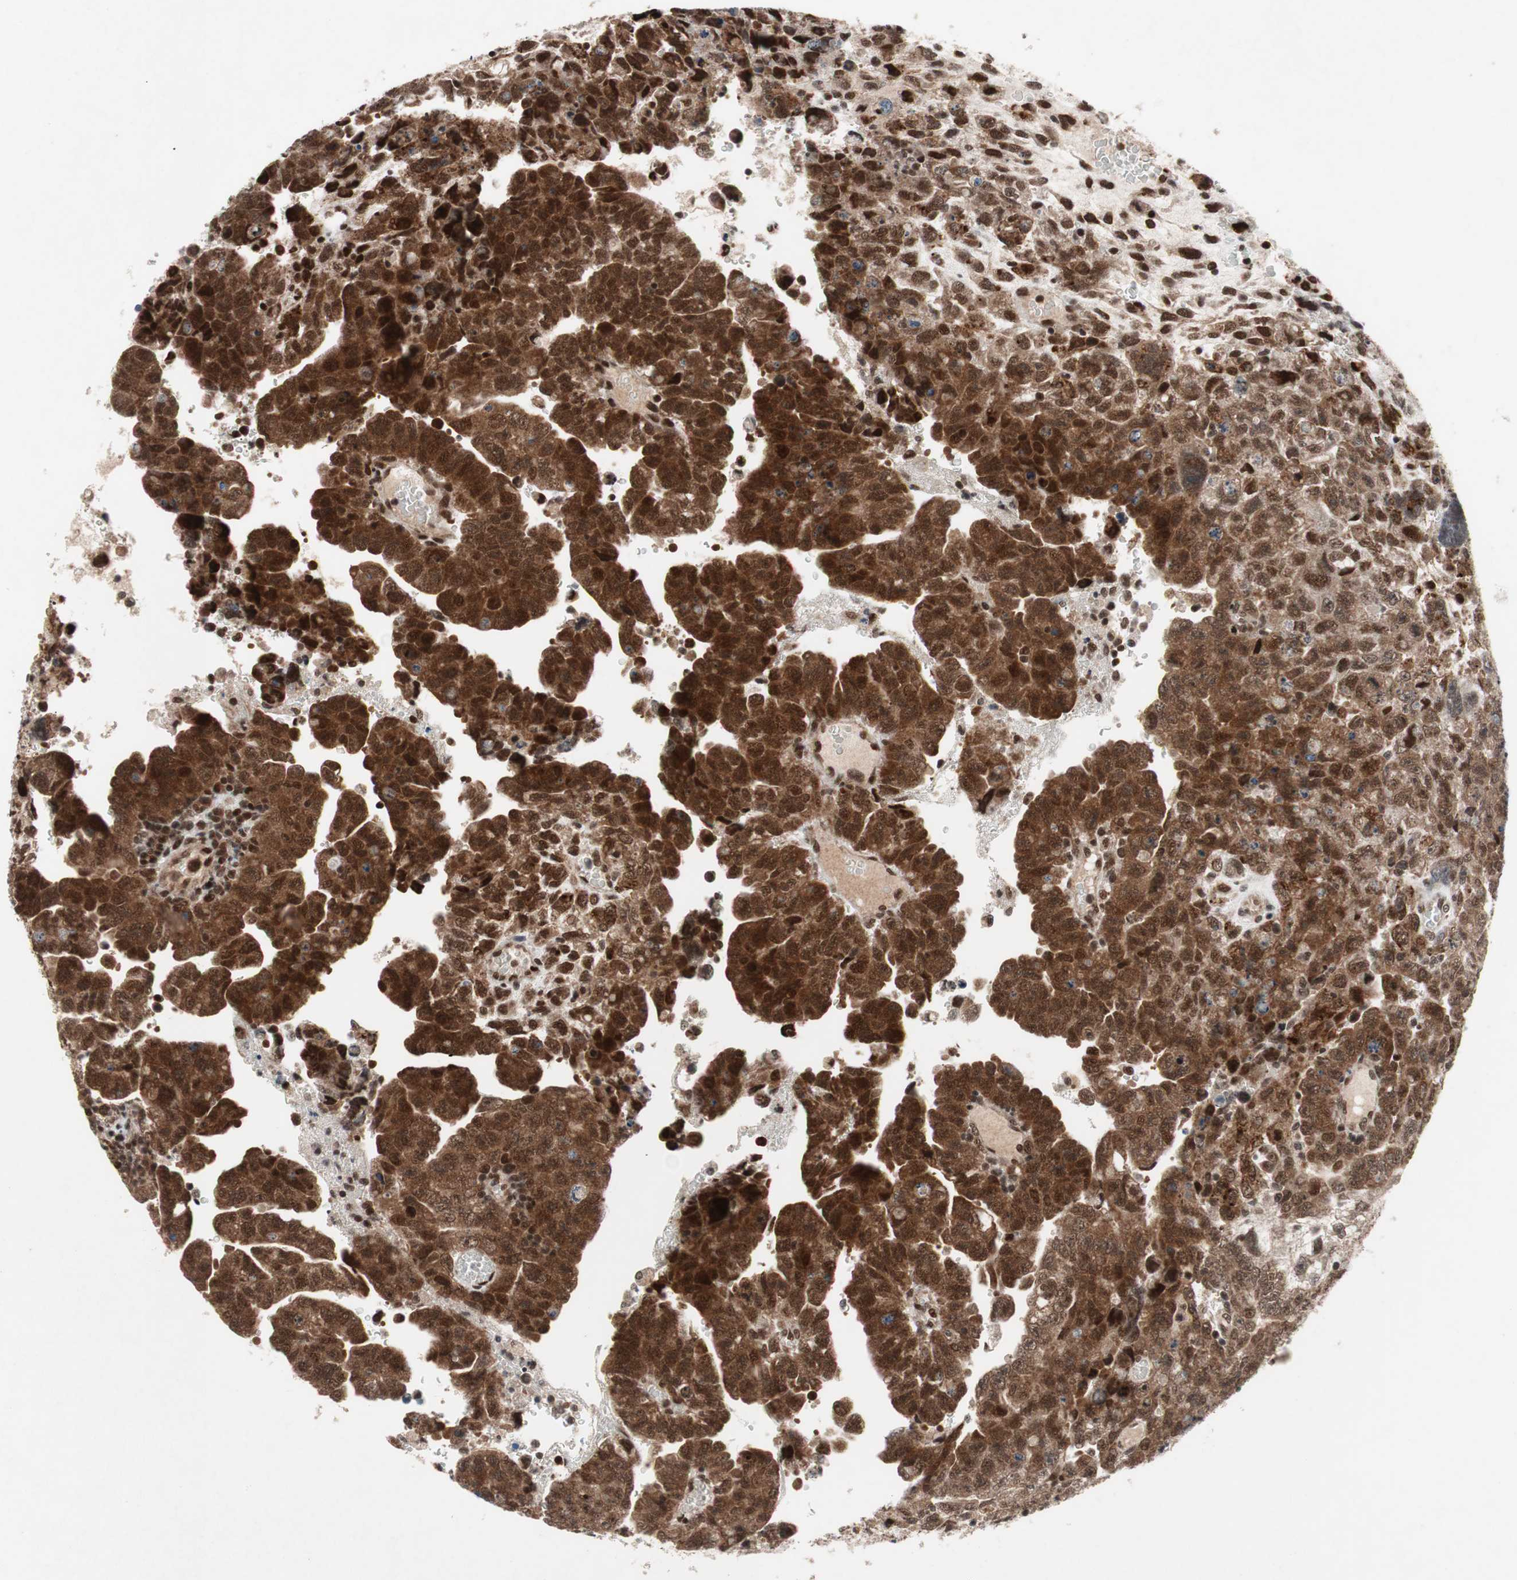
{"staining": {"intensity": "strong", "quantity": ">75%", "location": "cytoplasmic/membranous,nuclear"}, "tissue": "testis cancer", "cell_type": "Tumor cells", "image_type": "cancer", "snomed": [{"axis": "morphology", "description": "Carcinoma, Embryonal, NOS"}, {"axis": "topography", "description": "Testis"}], "caption": "Embryonal carcinoma (testis) stained for a protein (brown) displays strong cytoplasmic/membranous and nuclear positive positivity in approximately >75% of tumor cells.", "gene": "TCF12", "patient": {"sex": "male", "age": 28}}